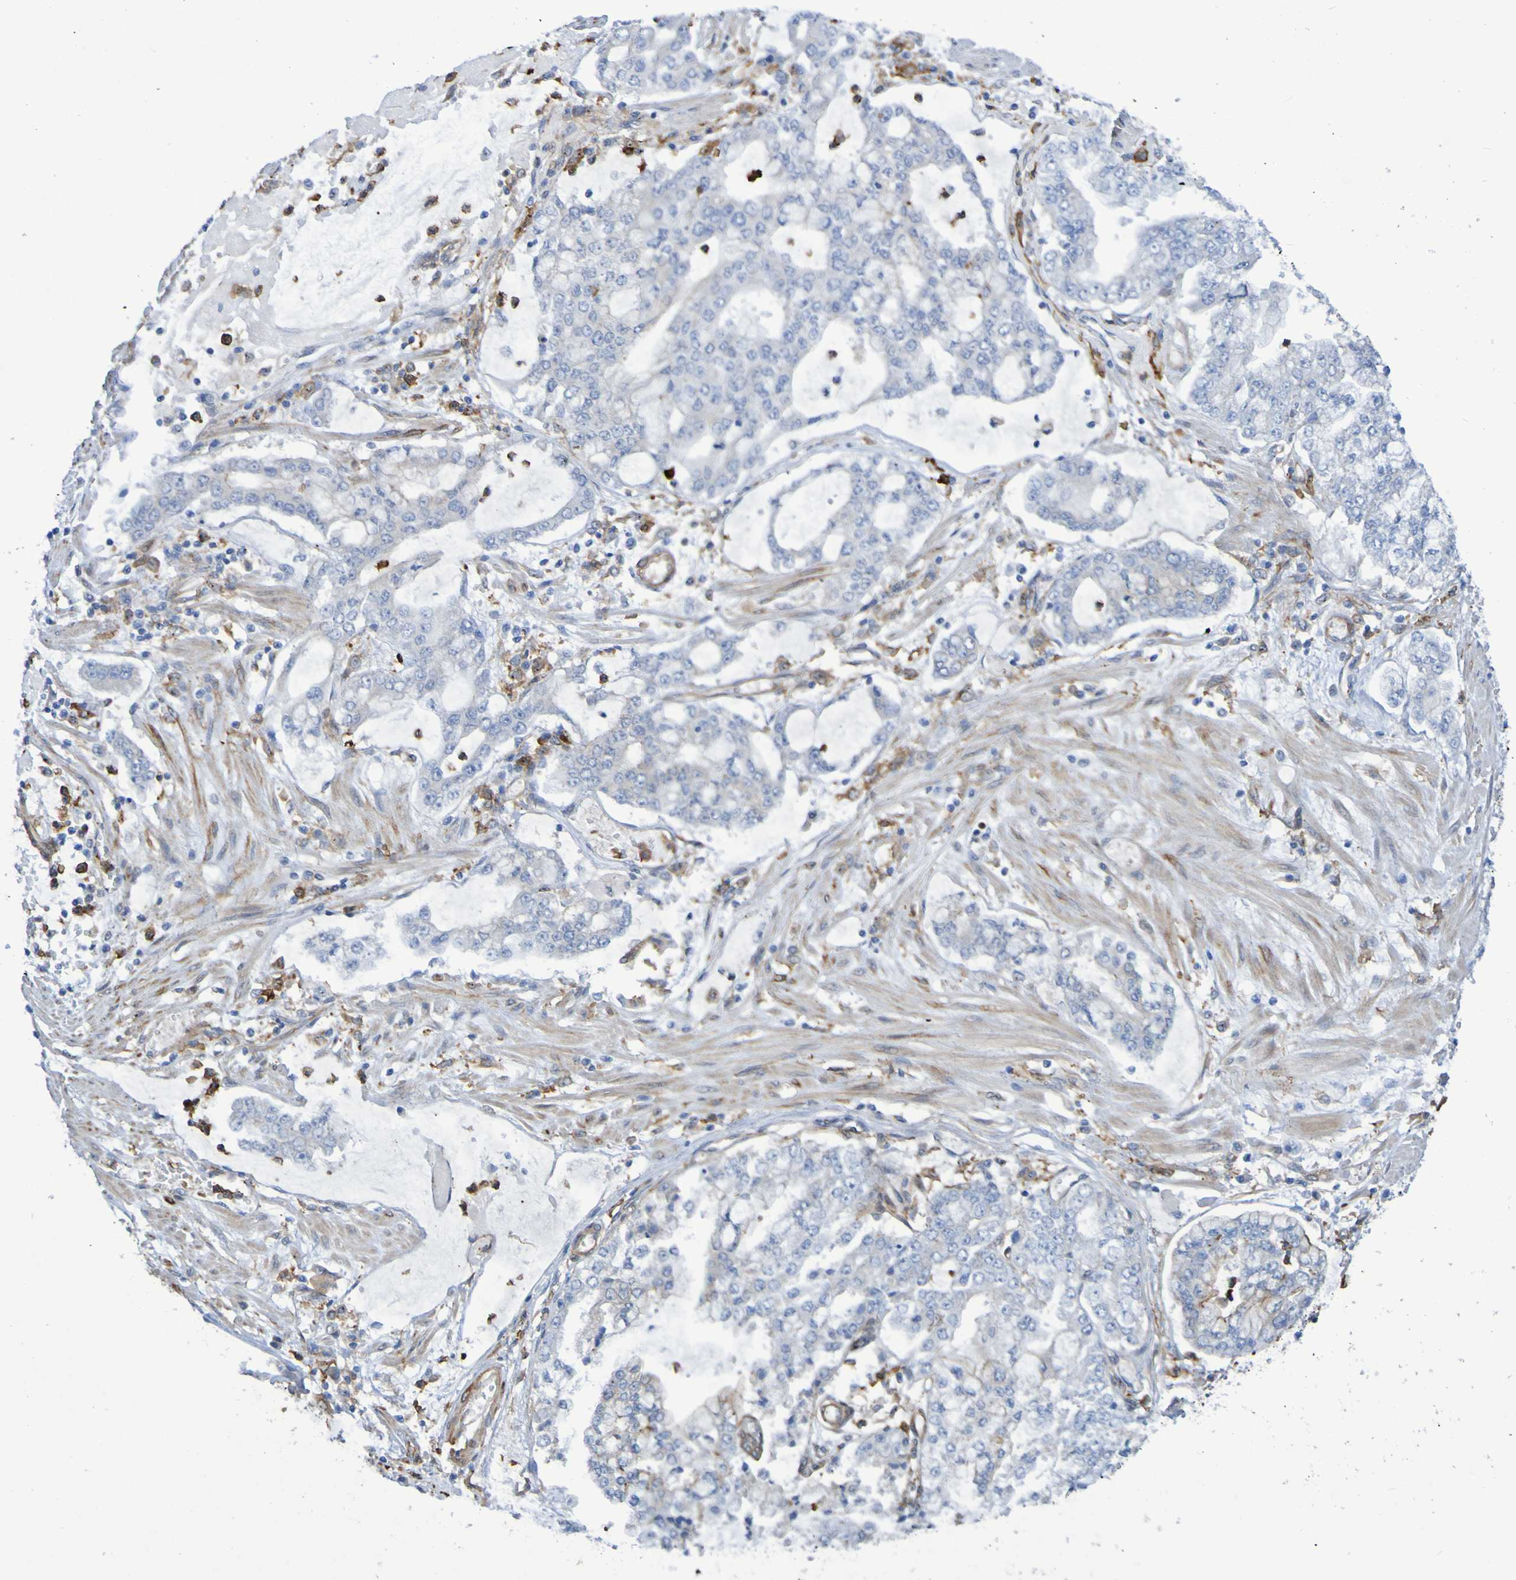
{"staining": {"intensity": "negative", "quantity": "none", "location": "none"}, "tissue": "stomach cancer", "cell_type": "Tumor cells", "image_type": "cancer", "snomed": [{"axis": "morphology", "description": "Adenocarcinoma, NOS"}, {"axis": "topography", "description": "Stomach"}], "caption": "A high-resolution image shows immunohistochemistry staining of stomach adenocarcinoma, which shows no significant positivity in tumor cells.", "gene": "SCRG1", "patient": {"sex": "male", "age": 76}}